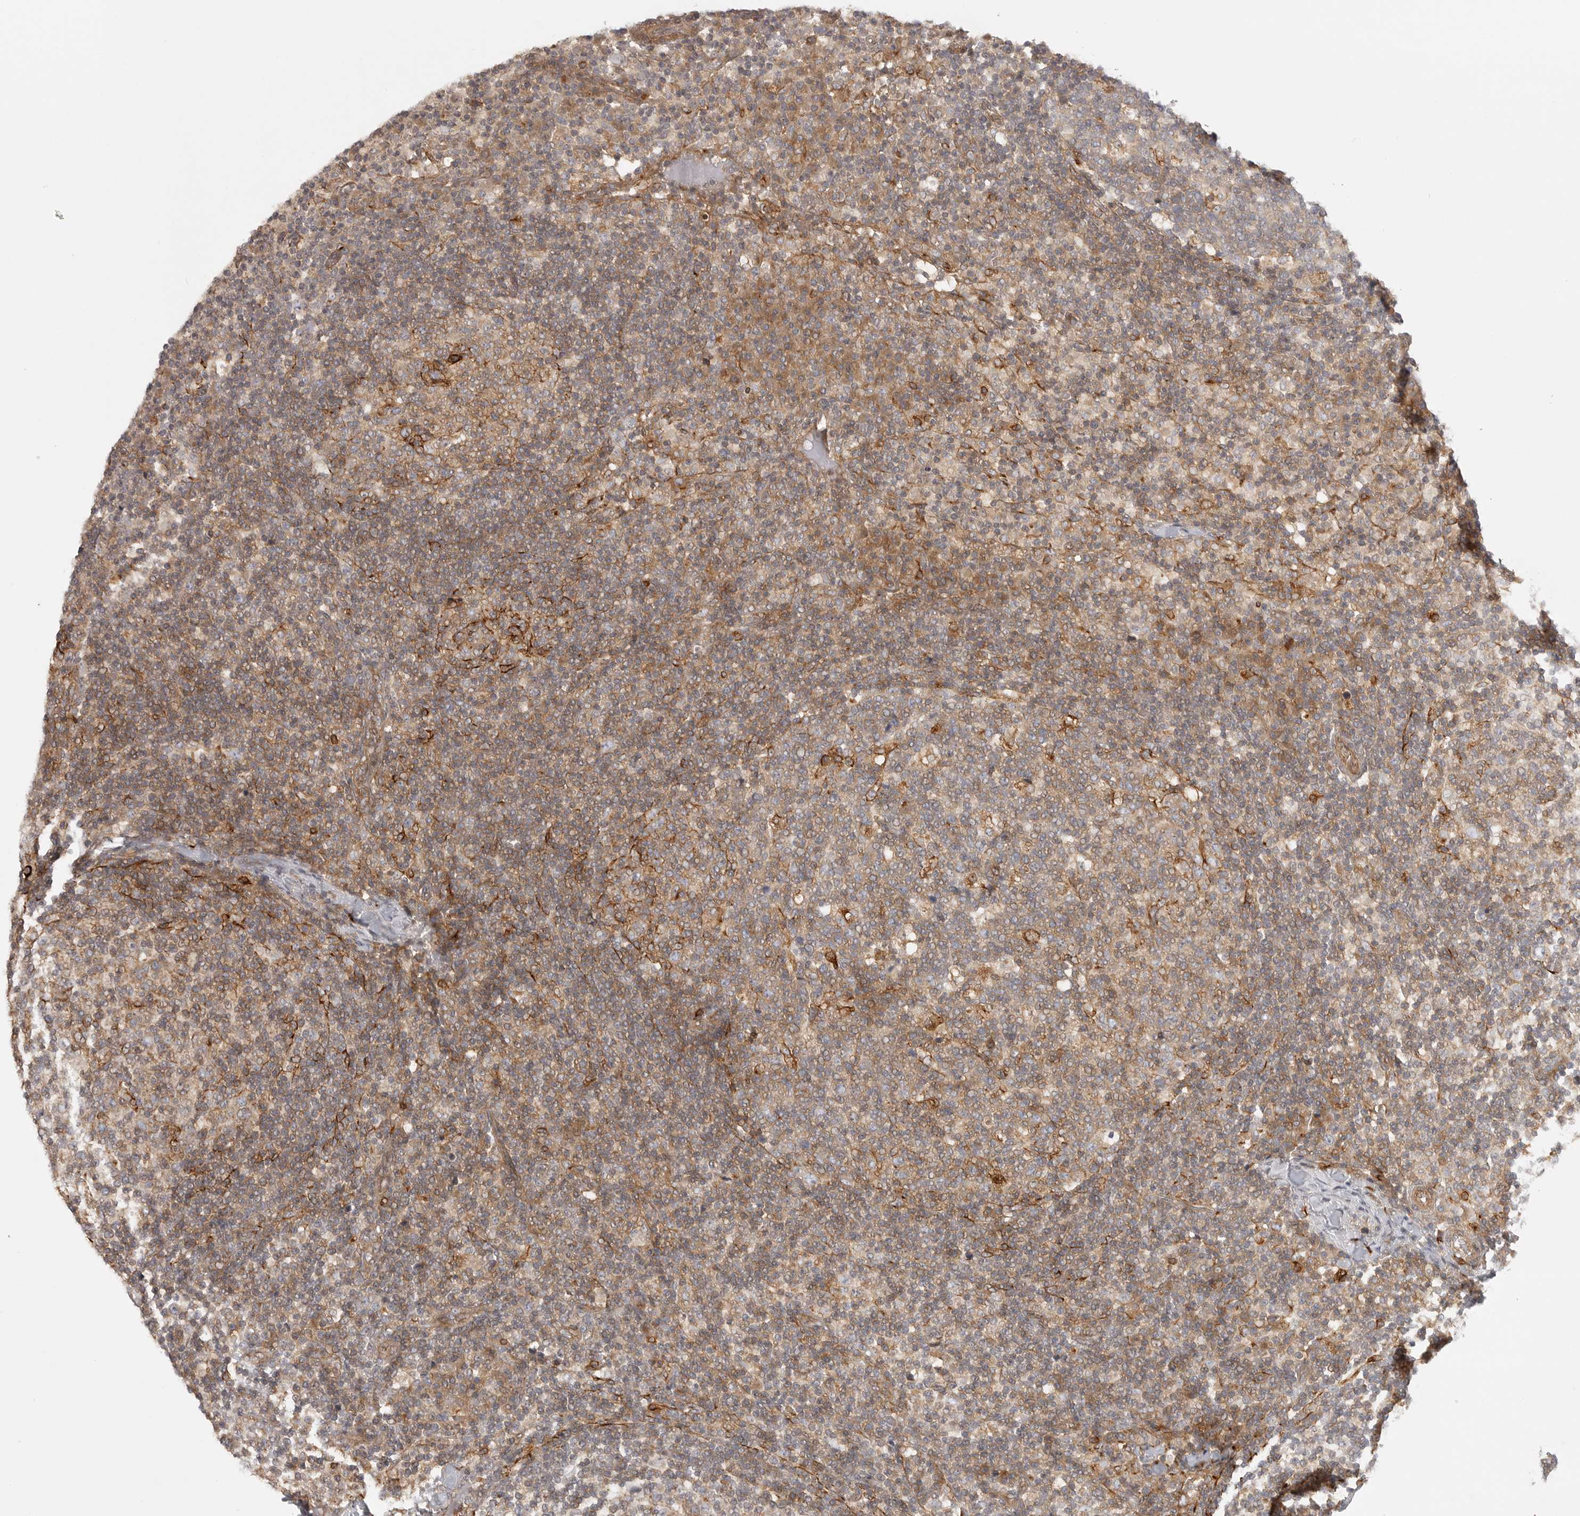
{"staining": {"intensity": "moderate", "quantity": ">75%", "location": "cytoplasmic/membranous"}, "tissue": "lymph node", "cell_type": "Germinal center cells", "image_type": "normal", "snomed": [{"axis": "morphology", "description": "Normal tissue, NOS"}, {"axis": "morphology", "description": "Inflammation, NOS"}, {"axis": "topography", "description": "Lymph node"}], "caption": "Brown immunohistochemical staining in benign lymph node demonstrates moderate cytoplasmic/membranous staining in approximately >75% of germinal center cells.", "gene": "CCPG1", "patient": {"sex": "male", "age": 55}}